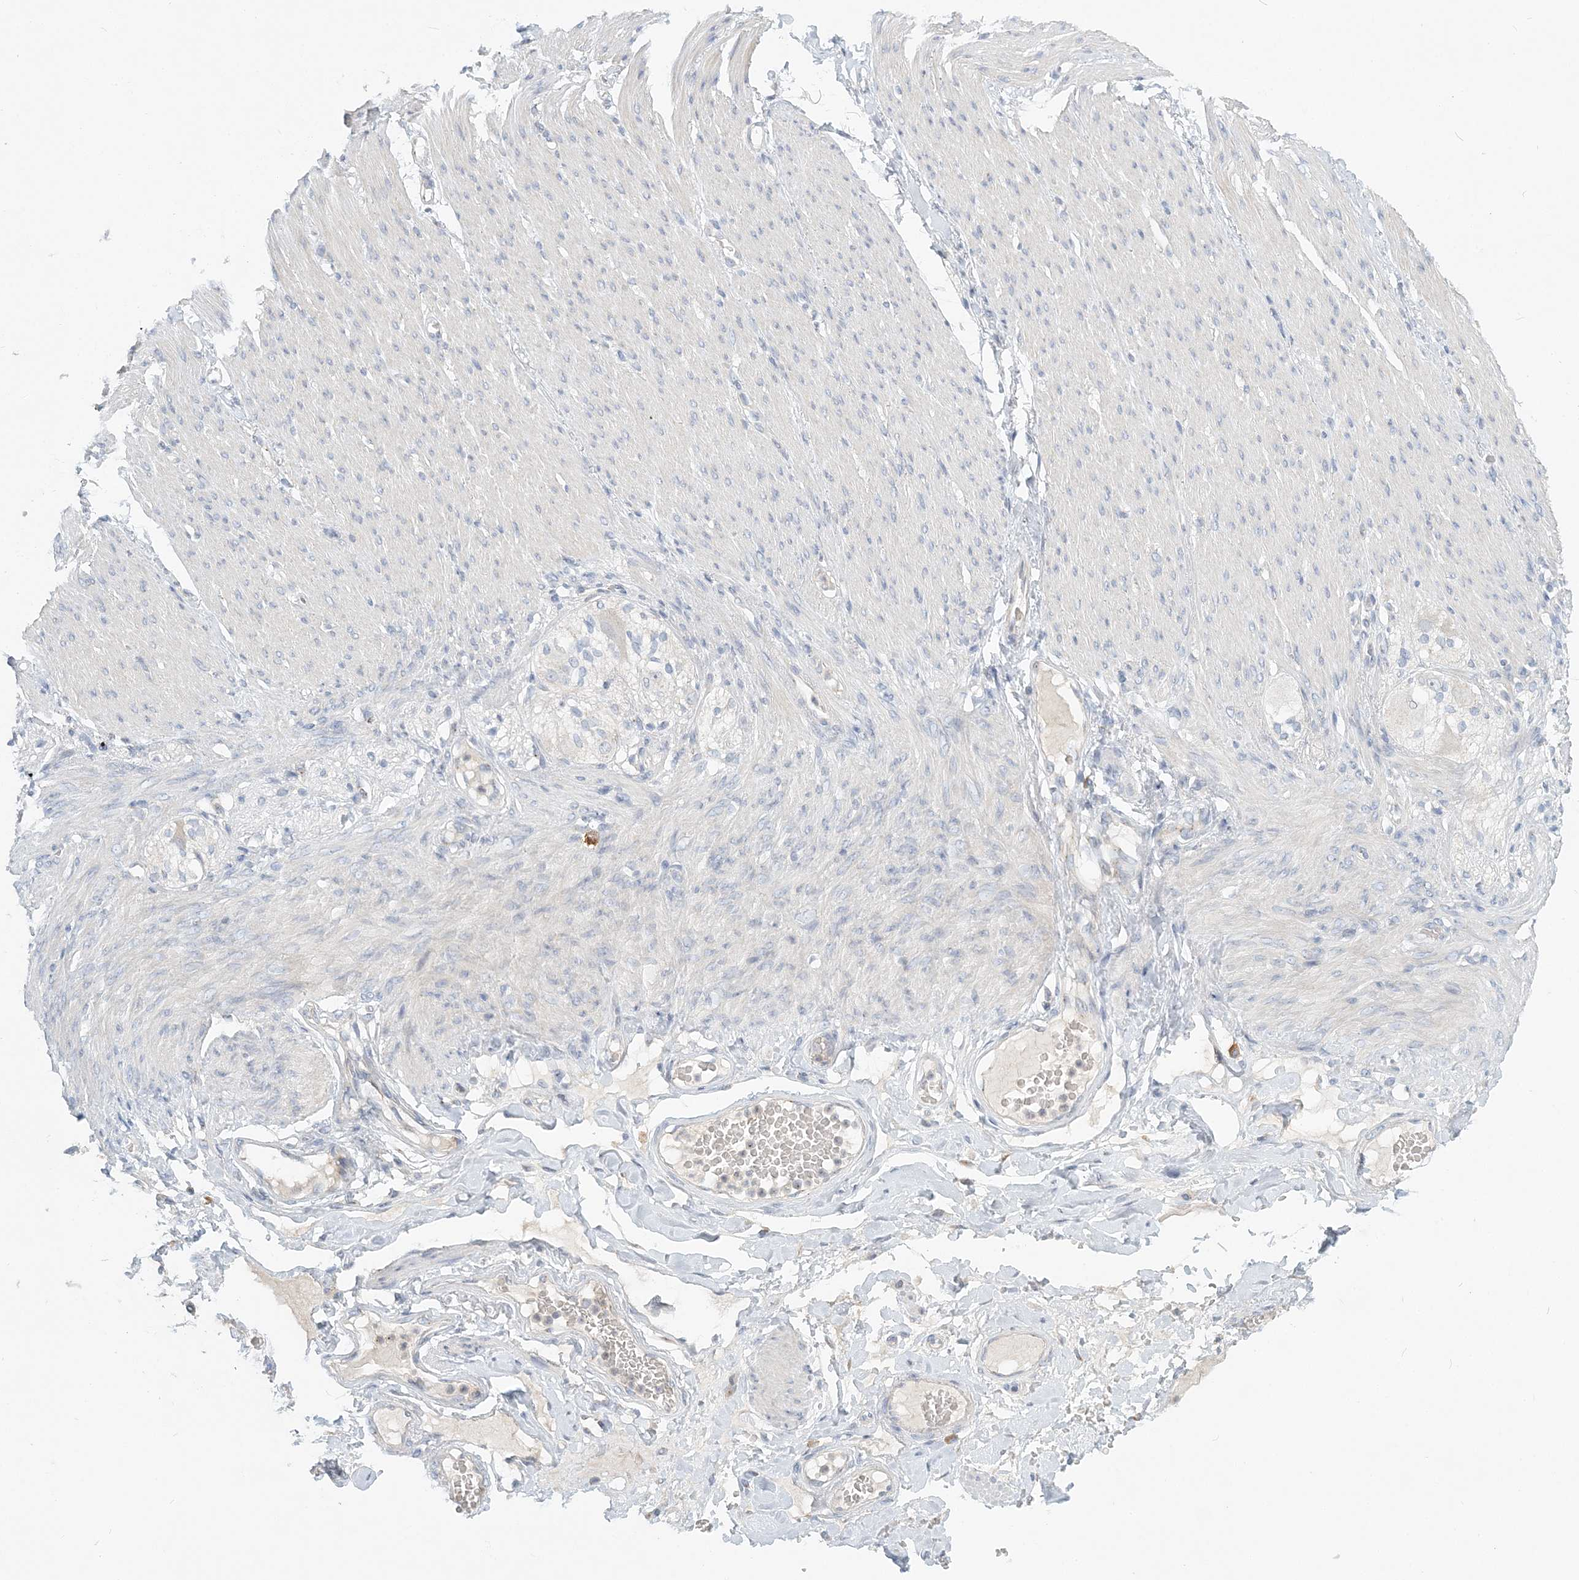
{"staining": {"intensity": "negative", "quantity": "none", "location": "none"}, "tissue": "adipose tissue", "cell_type": "Adipocytes", "image_type": "normal", "snomed": [{"axis": "morphology", "description": "Normal tissue, NOS"}, {"axis": "topography", "description": "Colon"}, {"axis": "topography", "description": "Peripheral nerve tissue"}], "caption": "The micrograph displays no staining of adipocytes in unremarkable adipose tissue.", "gene": "NAA11", "patient": {"sex": "female", "age": 61}}